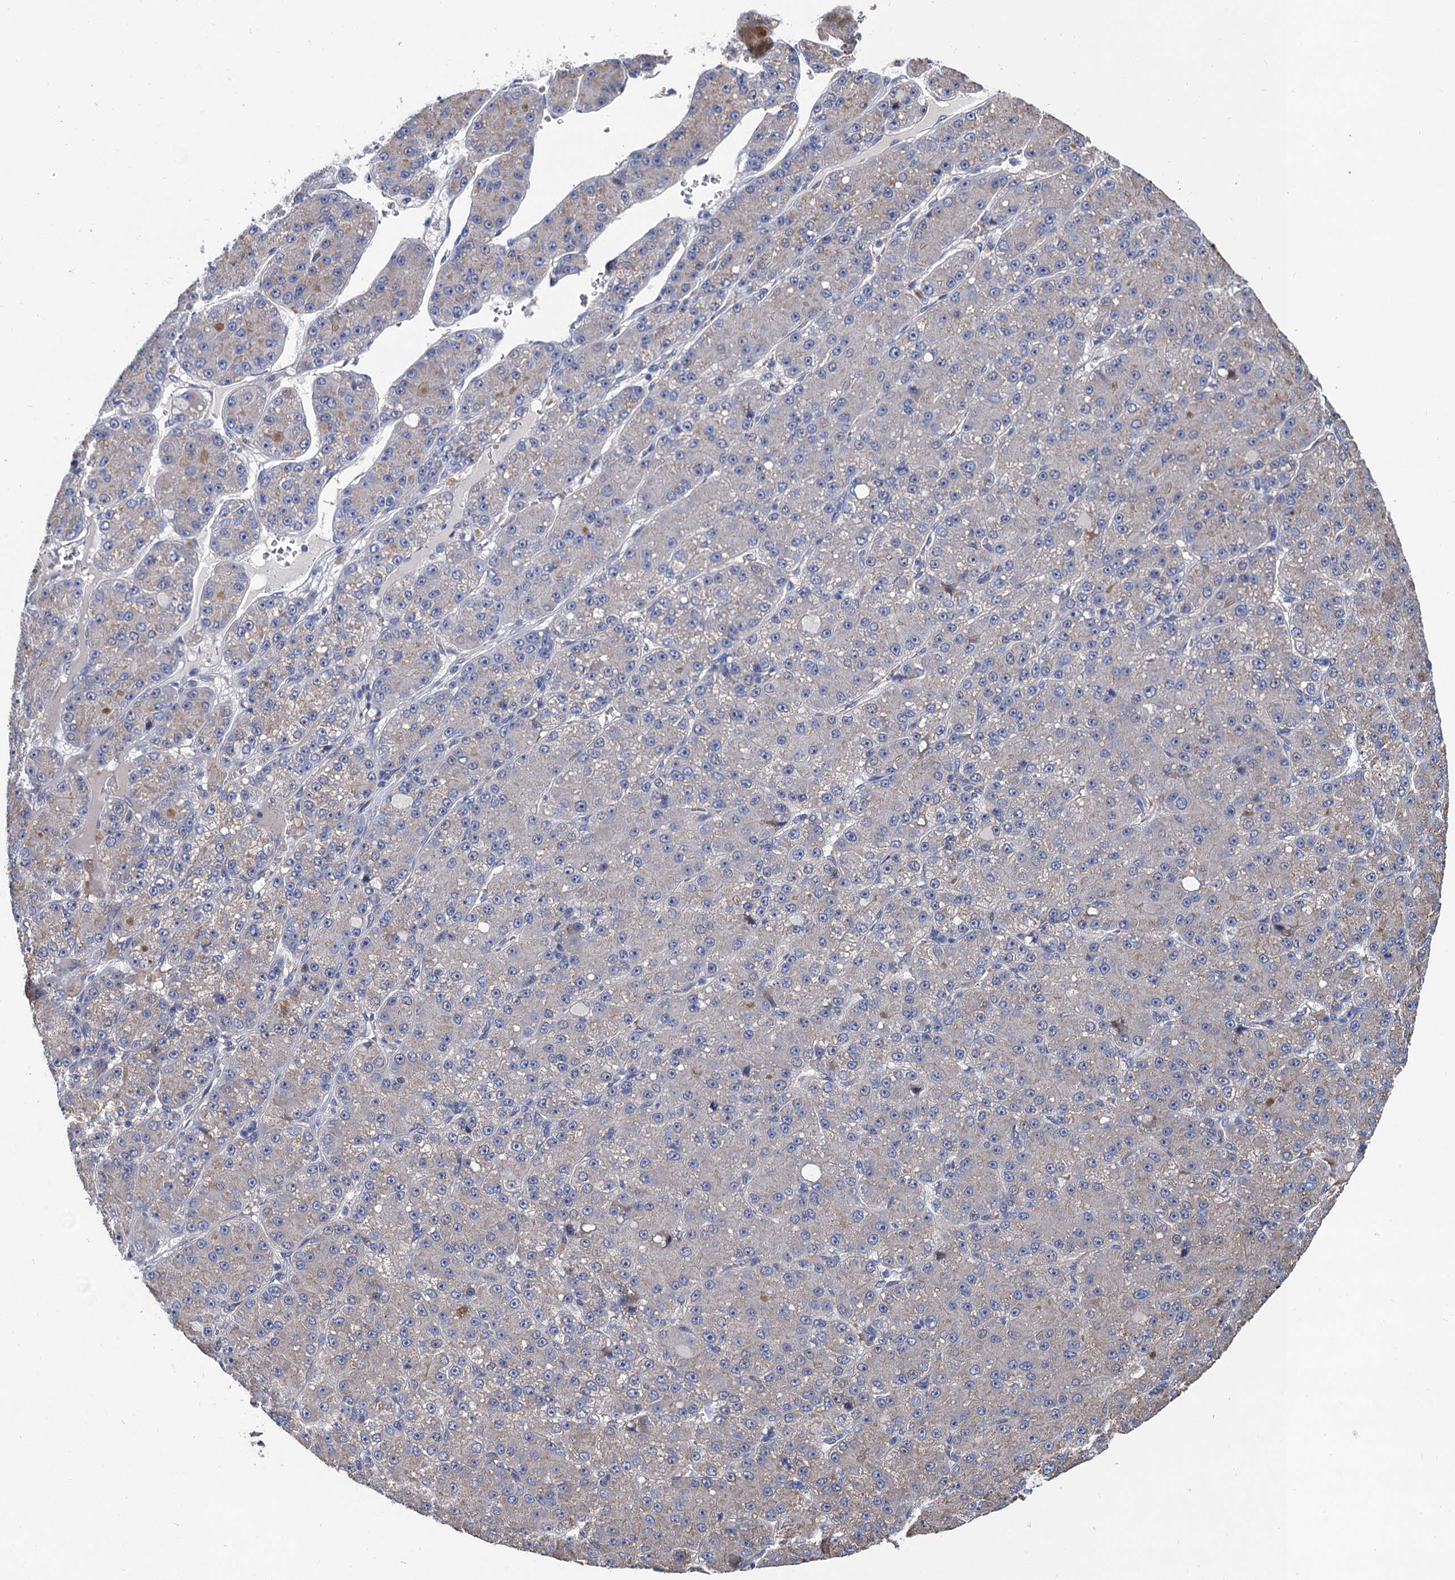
{"staining": {"intensity": "weak", "quantity": "<25%", "location": "cytoplasmic/membranous"}, "tissue": "liver cancer", "cell_type": "Tumor cells", "image_type": "cancer", "snomed": [{"axis": "morphology", "description": "Carcinoma, Hepatocellular, NOS"}, {"axis": "topography", "description": "Liver"}], "caption": "Tumor cells show no significant expression in liver cancer (hepatocellular carcinoma).", "gene": "TRAF7", "patient": {"sex": "male", "age": 67}}